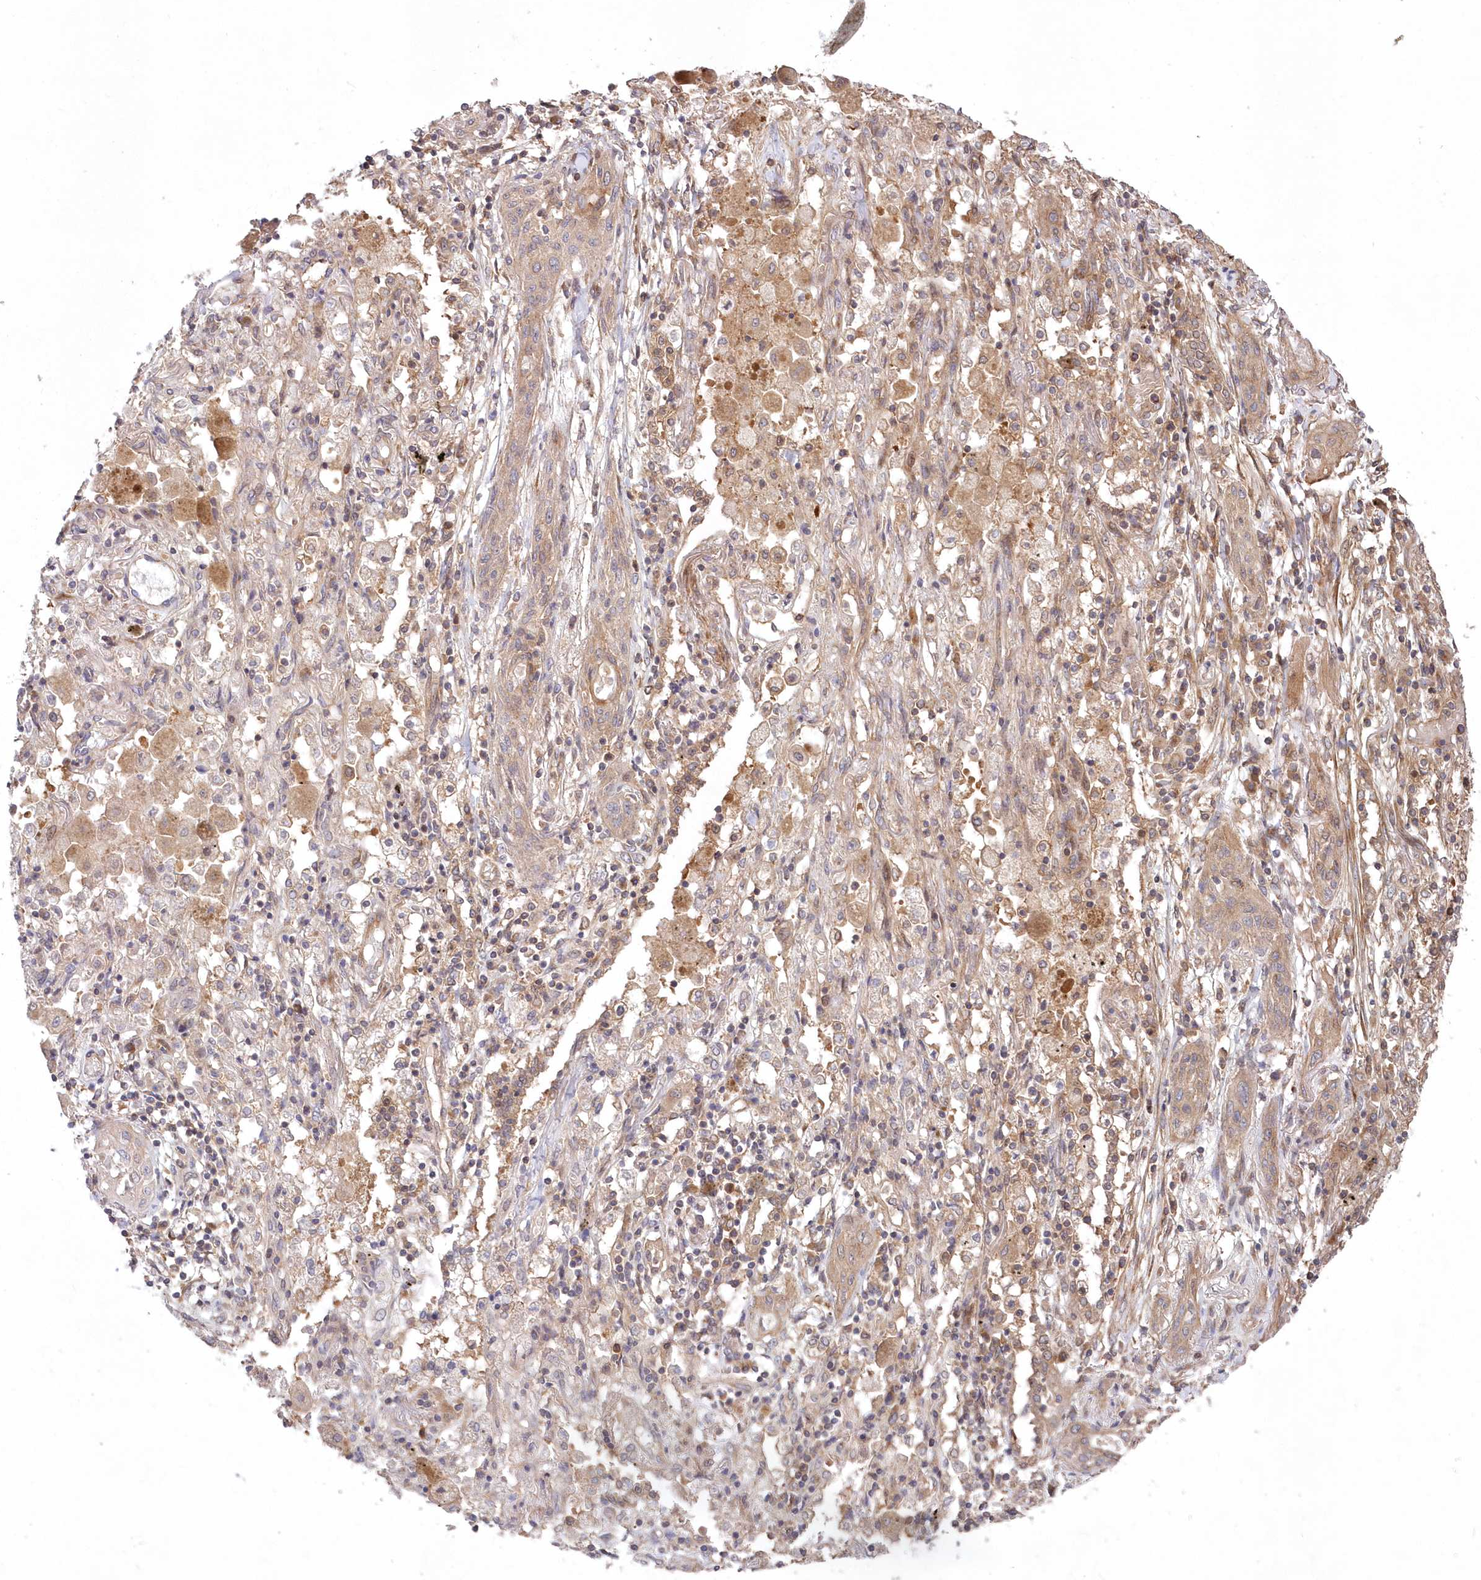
{"staining": {"intensity": "weak", "quantity": "25%-75%", "location": "cytoplasmic/membranous"}, "tissue": "lung cancer", "cell_type": "Tumor cells", "image_type": "cancer", "snomed": [{"axis": "morphology", "description": "Squamous cell carcinoma, NOS"}, {"axis": "topography", "description": "Lung"}], "caption": "An immunohistochemistry micrograph of tumor tissue is shown. Protein staining in brown shows weak cytoplasmic/membranous positivity in lung cancer (squamous cell carcinoma) within tumor cells. (DAB (3,3'-diaminobenzidine) IHC, brown staining for protein, blue staining for nuclei).", "gene": "TBCA", "patient": {"sex": "female", "age": 47}}